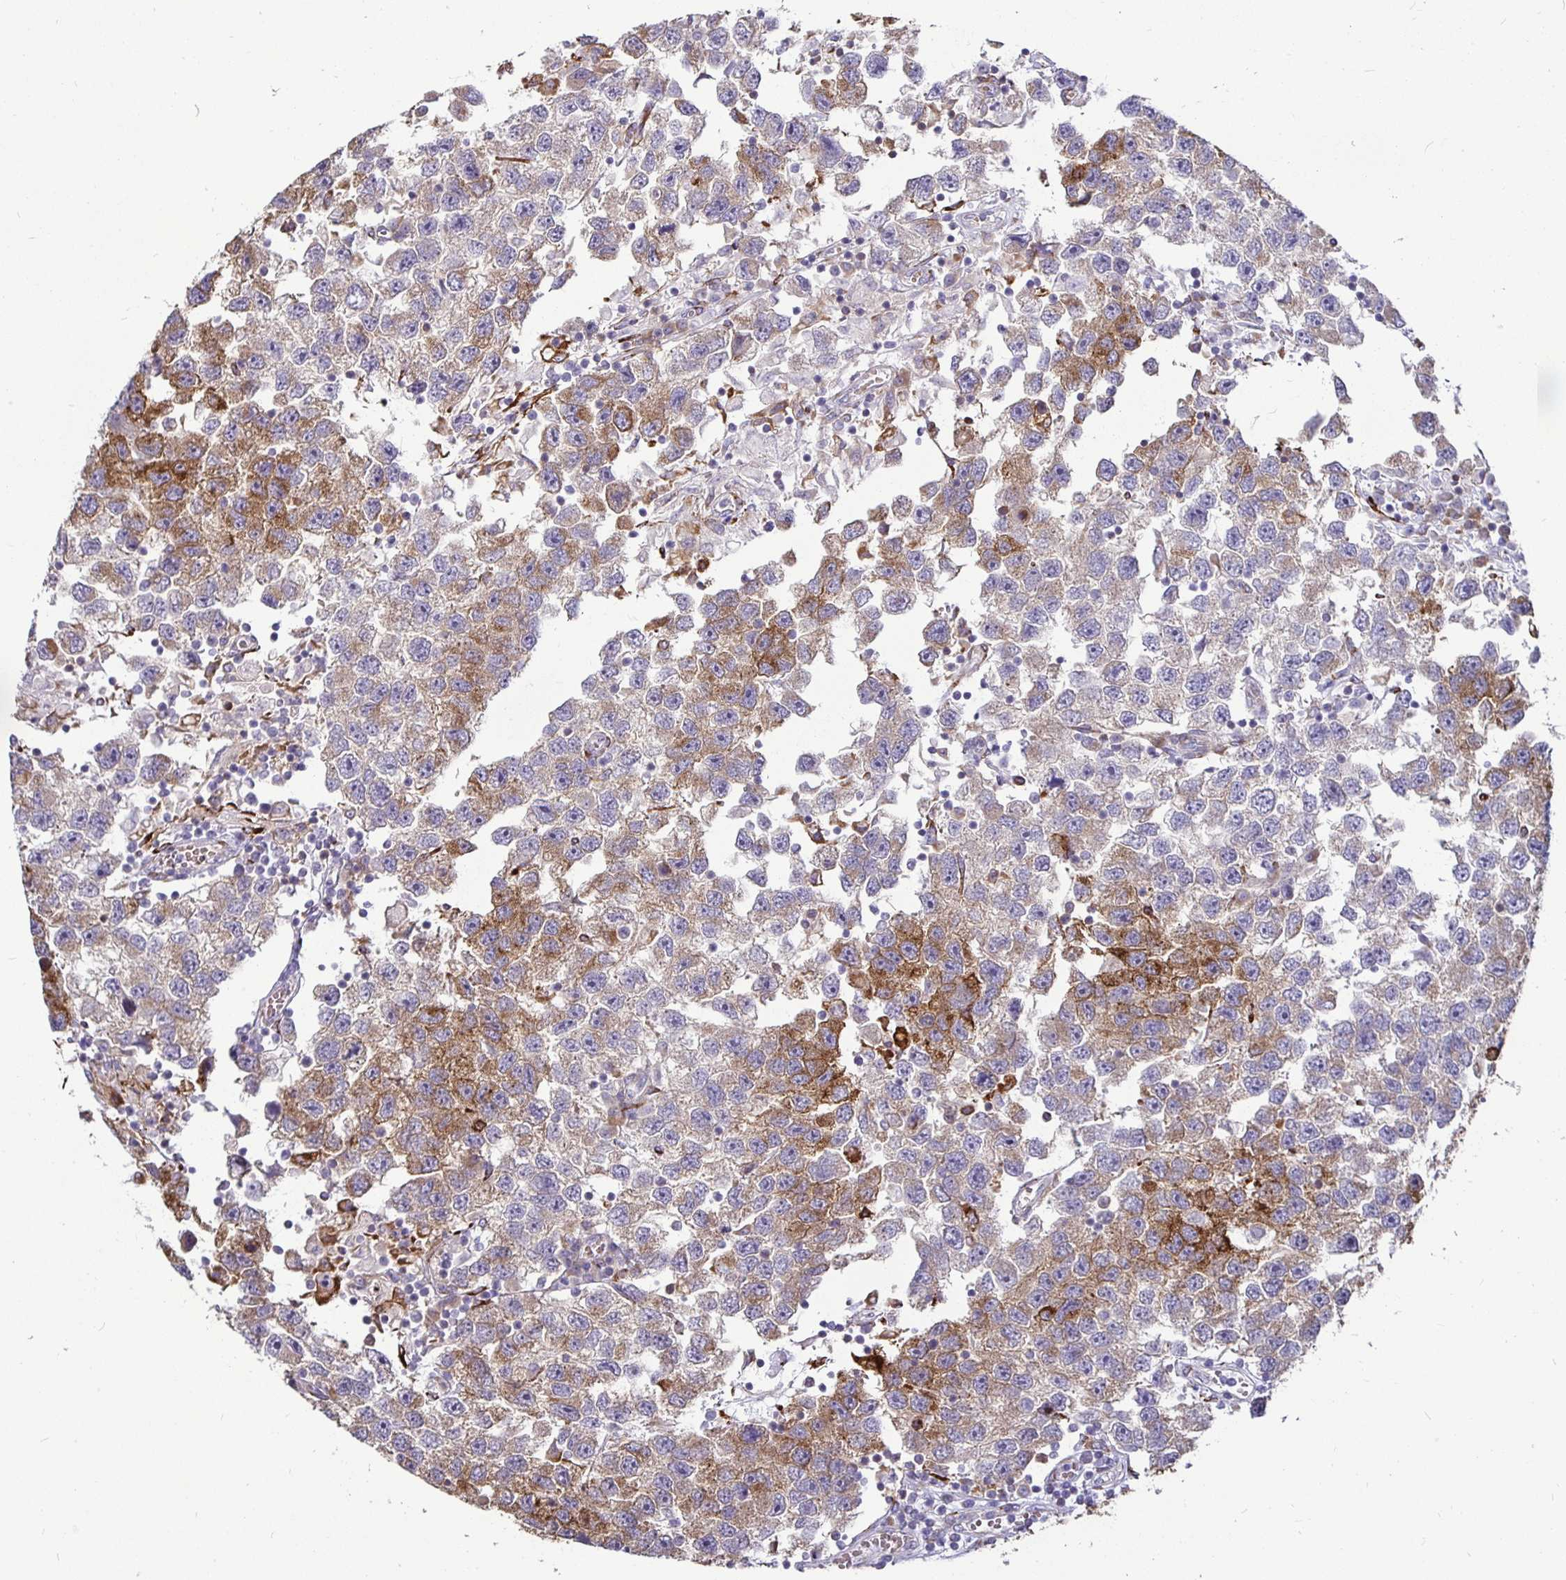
{"staining": {"intensity": "strong", "quantity": "<25%", "location": "cytoplasmic/membranous"}, "tissue": "testis cancer", "cell_type": "Tumor cells", "image_type": "cancer", "snomed": [{"axis": "morphology", "description": "Seminoma, NOS"}, {"axis": "topography", "description": "Testis"}], "caption": "A photomicrograph showing strong cytoplasmic/membranous expression in about <25% of tumor cells in testis seminoma, as visualized by brown immunohistochemical staining.", "gene": "P4HA2", "patient": {"sex": "male", "age": 26}}